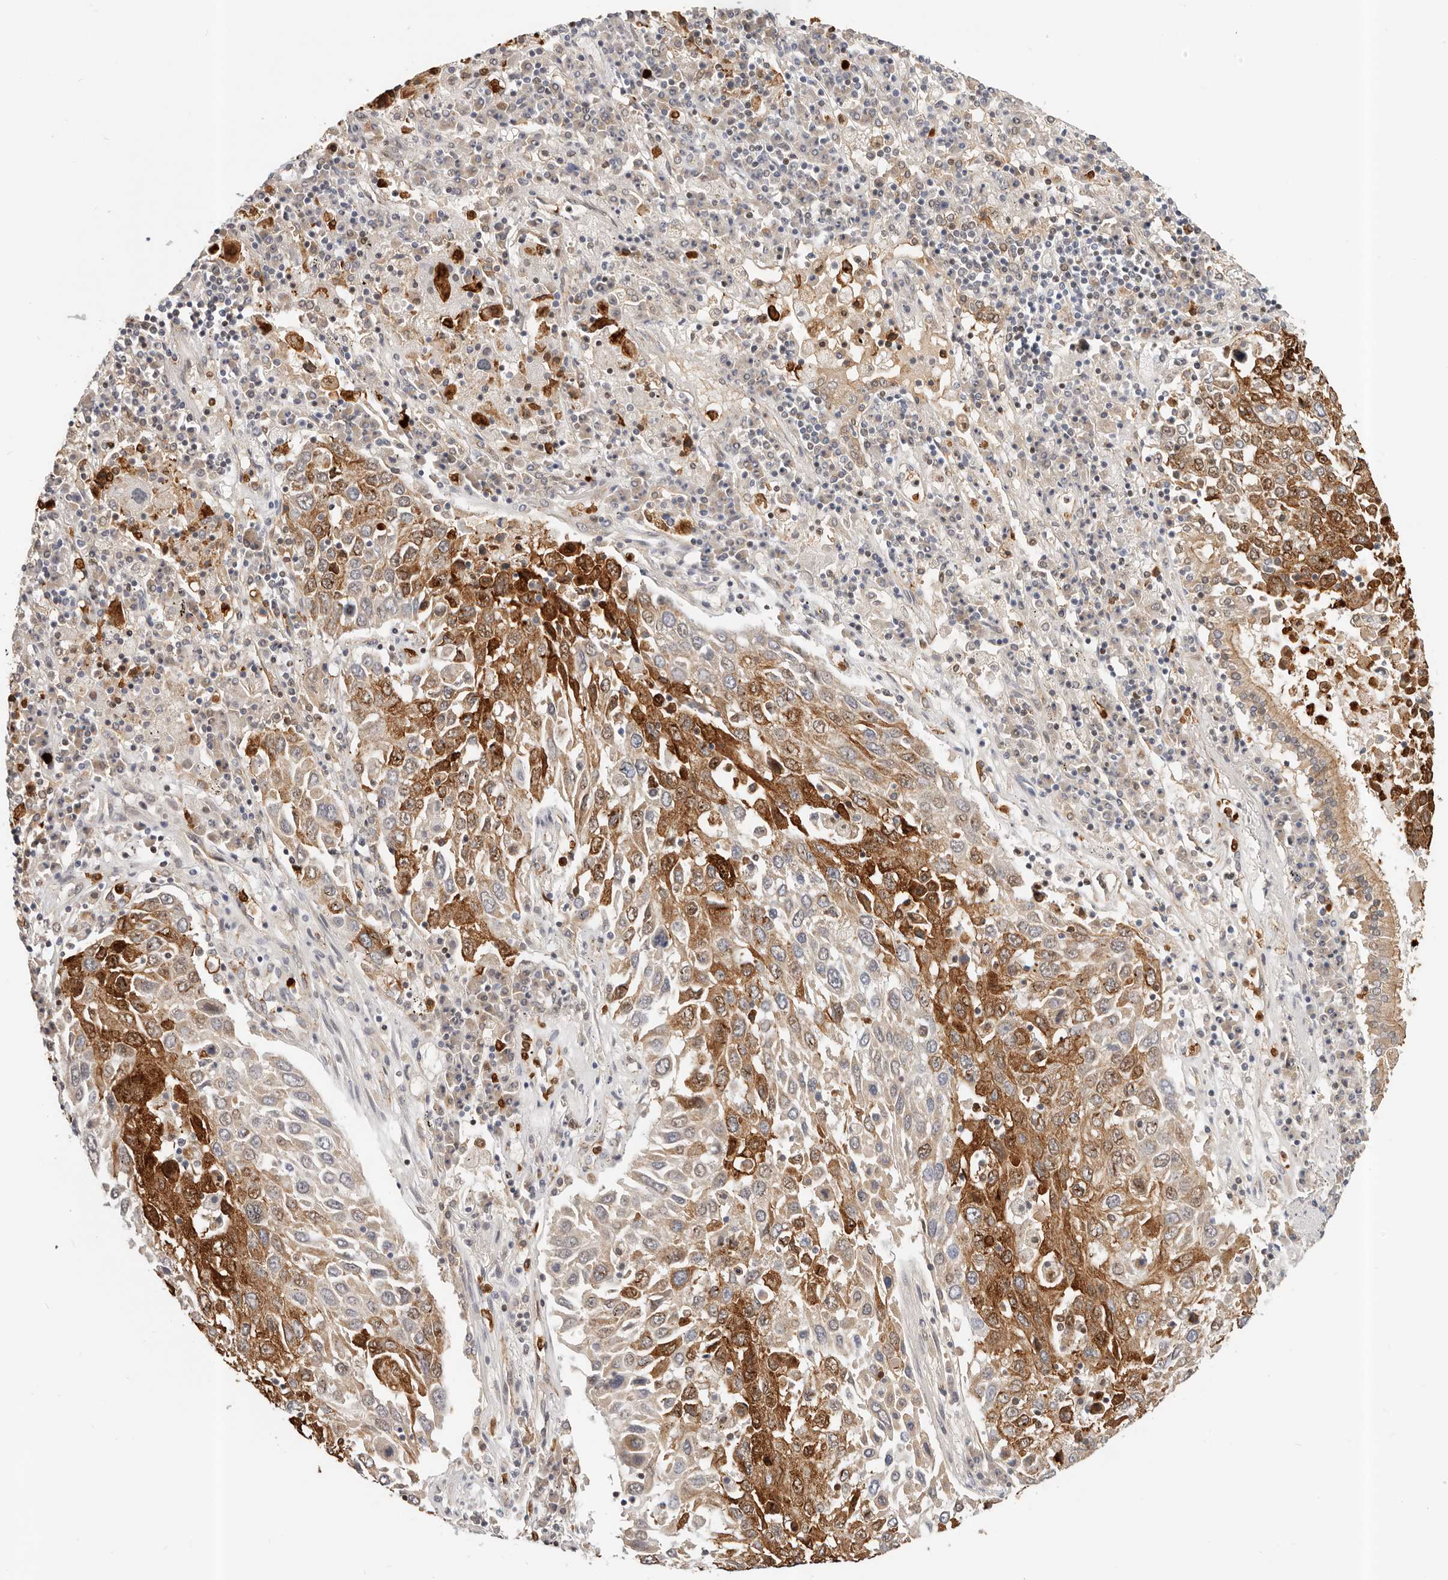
{"staining": {"intensity": "moderate", "quantity": ">75%", "location": "cytoplasmic/membranous"}, "tissue": "lung cancer", "cell_type": "Tumor cells", "image_type": "cancer", "snomed": [{"axis": "morphology", "description": "Squamous cell carcinoma, NOS"}, {"axis": "topography", "description": "Lung"}], "caption": "The micrograph reveals staining of lung cancer (squamous cell carcinoma), revealing moderate cytoplasmic/membranous protein positivity (brown color) within tumor cells. (Stains: DAB (3,3'-diaminobenzidine) in brown, nuclei in blue, Microscopy: brightfield microscopy at high magnification).", "gene": "AFDN", "patient": {"sex": "male", "age": 65}}